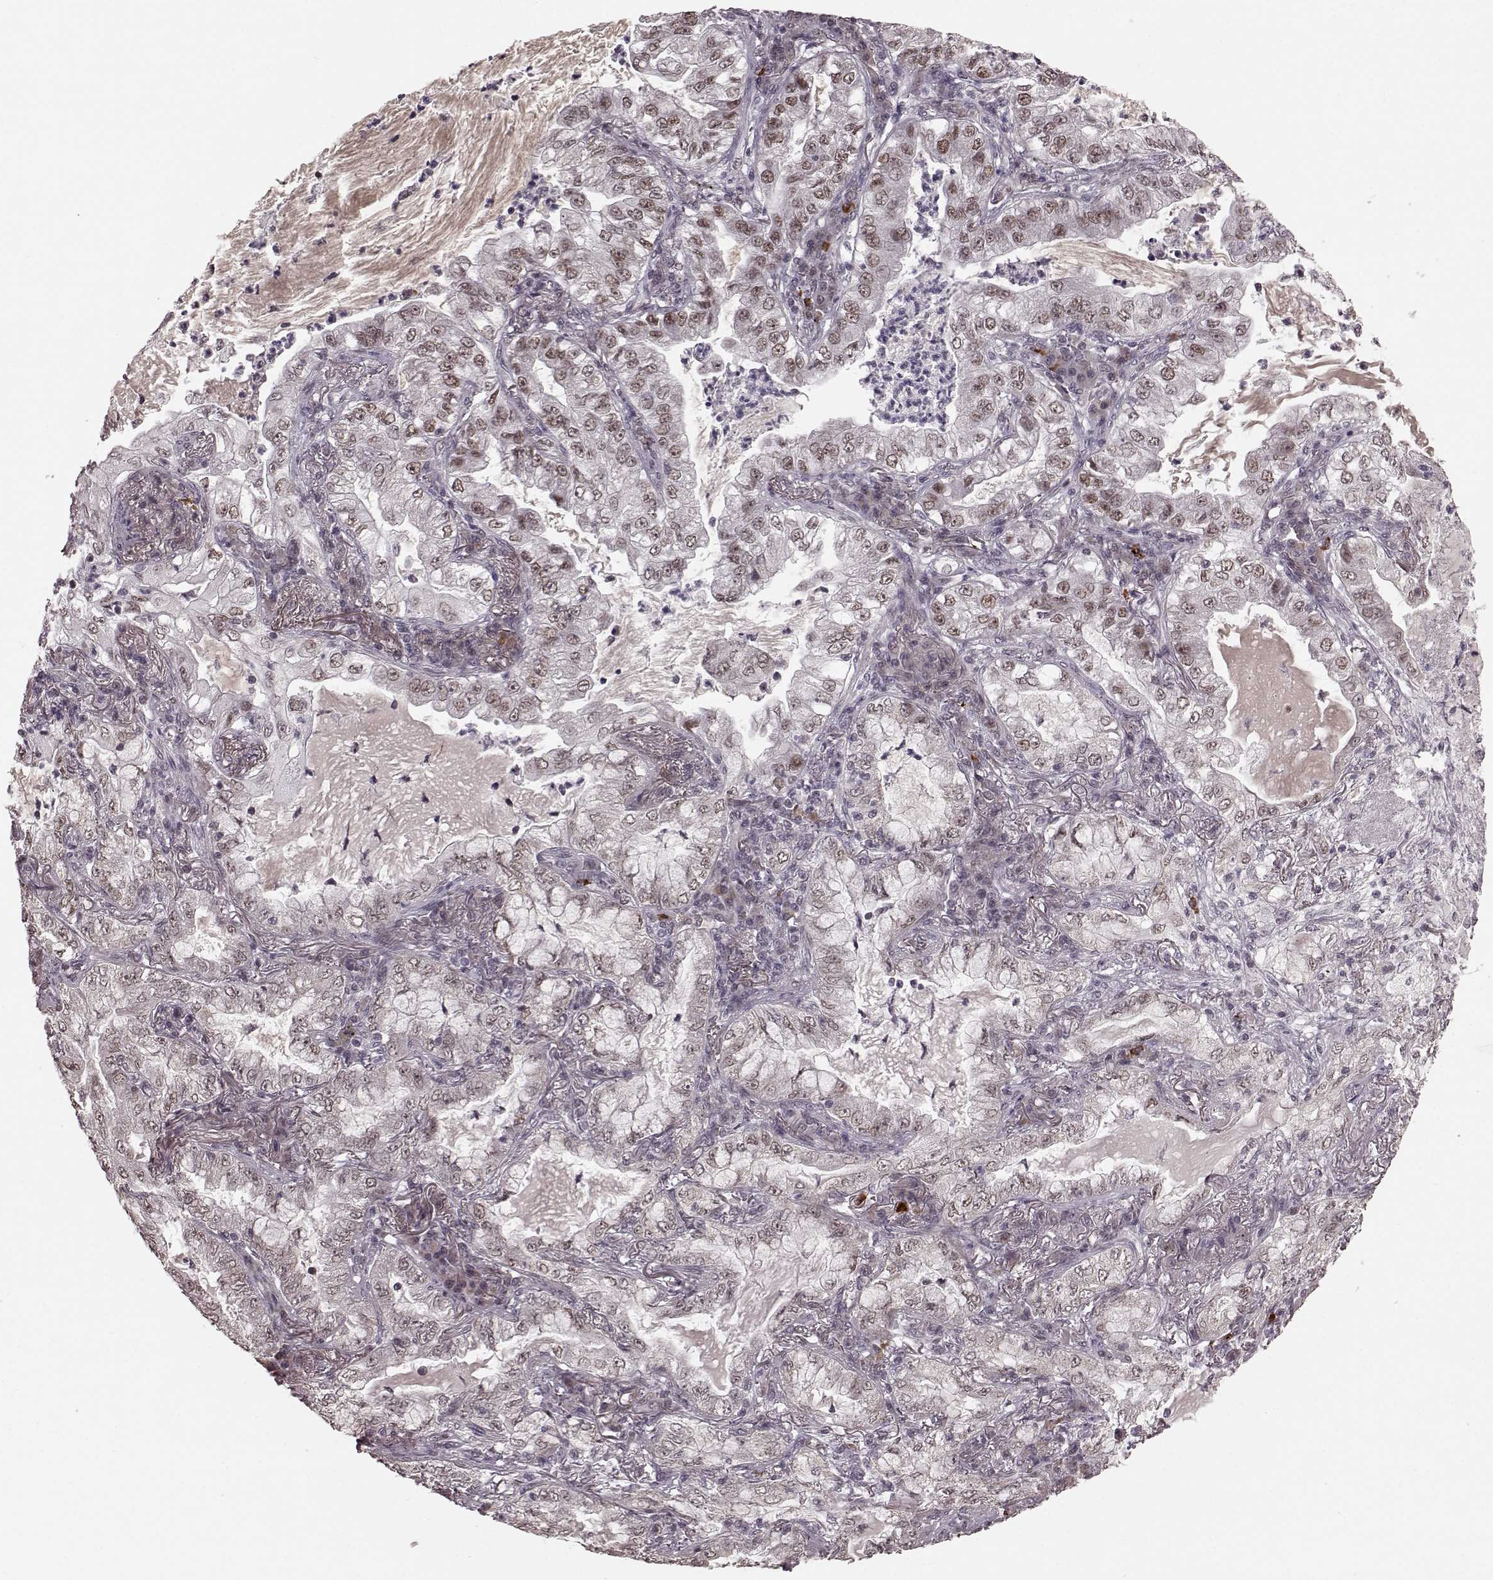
{"staining": {"intensity": "weak", "quantity": "25%-75%", "location": "nuclear"}, "tissue": "lung cancer", "cell_type": "Tumor cells", "image_type": "cancer", "snomed": [{"axis": "morphology", "description": "Adenocarcinoma, NOS"}, {"axis": "topography", "description": "Lung"}], "caption": "A photomicrograph showing weak nuclear positivity in approximately 25%-75% of tumor cells in lung cancer, as visualized by brown immunohistochemical staining.", "gene": "PLCB4", "patient": {"sex": "female", "age": 73}}